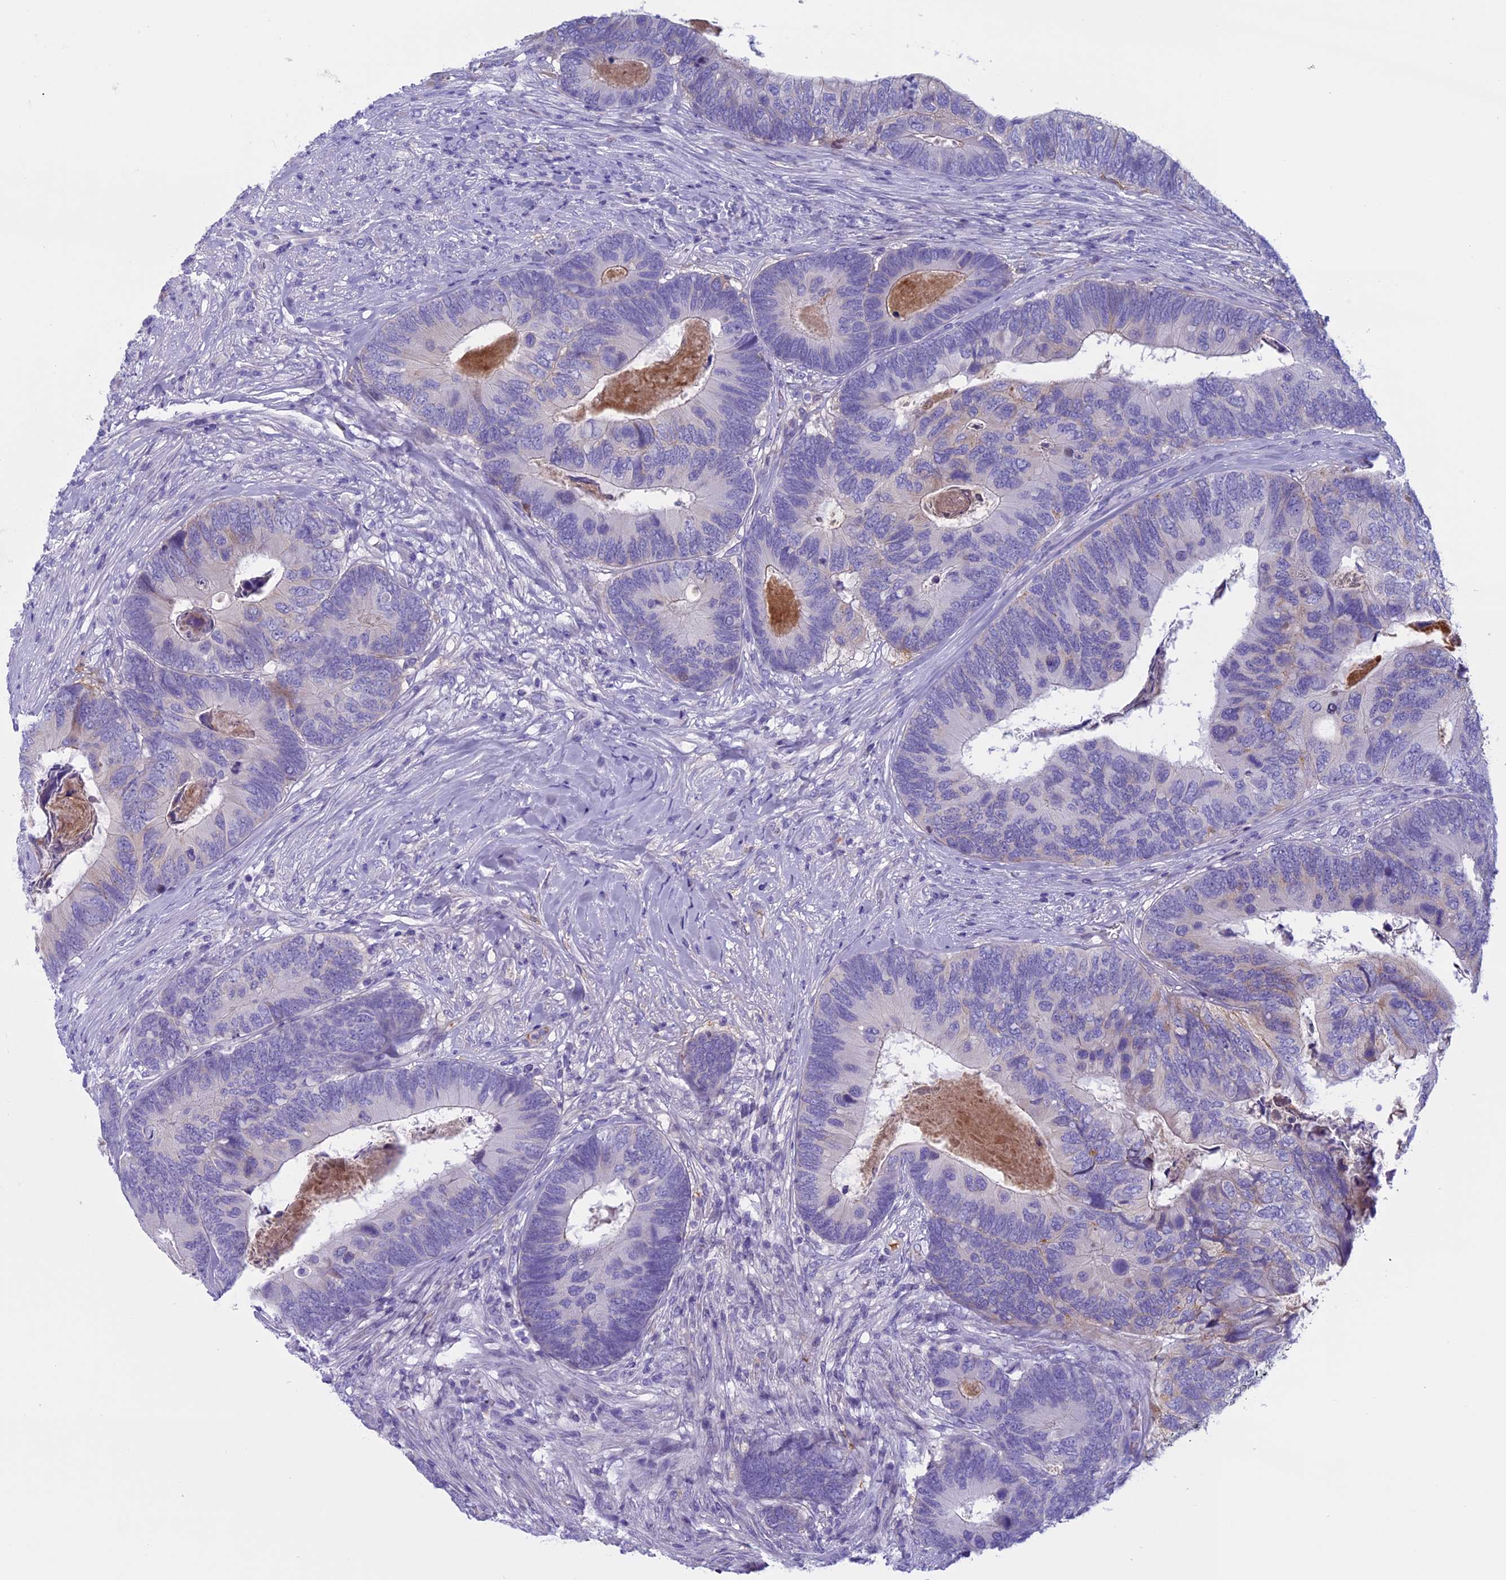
{"staining": {"intensity": "negative", "quantity": "none", "location": "none"}, "tissue": "colorectal cancer", "cell_type": "Tumor cells", "image_type": "cancer", "snomed": [{"axis": "morphology", "description": "Adenocarcinoma, NOS"}, {"axis": "topography", "description": "Colon"}], "caption": "A histopathology image of colorectal cancer stained for a protein exhibits no brown staining in tumor cells. (Stains: DAB (3,3'-diaminobenzidine) immunohistochemistry (IHC) with hematoxylin counter stain, Microscopy: brightfield microscopy at high magnification).", "gene": "ANGPTL2", "patient": {"sex": "female", "age": 67}}